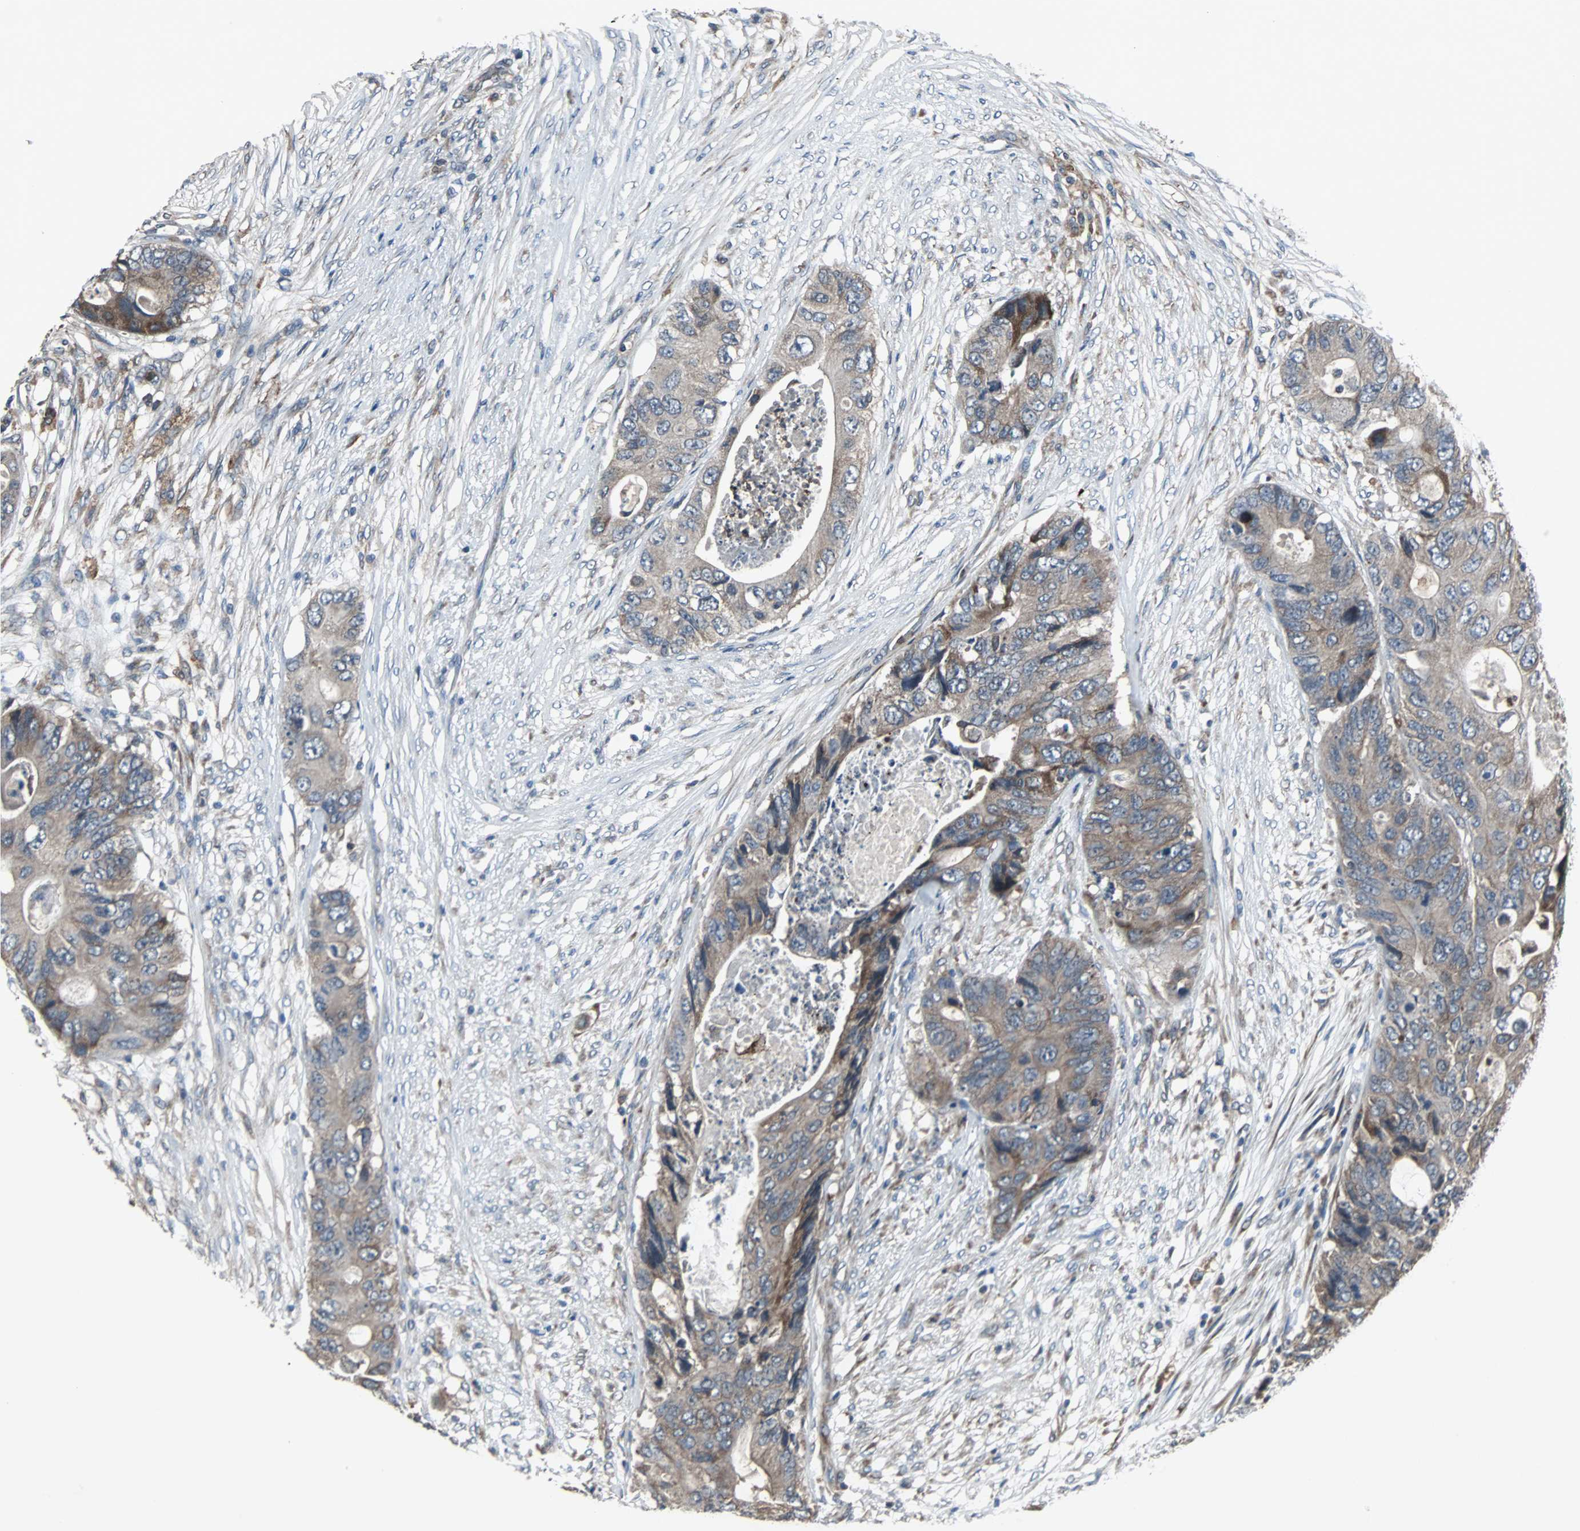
{"staining": {"intensity": "moderate", "quantity": ">75%", "location": "cytoplasmic/membranous"}, "tissue": "colorectal cancer", "cell_type": "Tumor cells", "image_type": "cancer", "snomed": [{"axis": "morphology", "description": "Adenocarcinoma, NOS"}, {"axis": "topography", "description": "Colon"}], "caption": "IHC of adenocarcinoma (colorectal) demonstrates medium levels of moderate cytoplasmic/membranous positivity in approximately >75% of tumor cells.", "gene": "SOS1", "patient": {"sex": "male", "age": 71}}